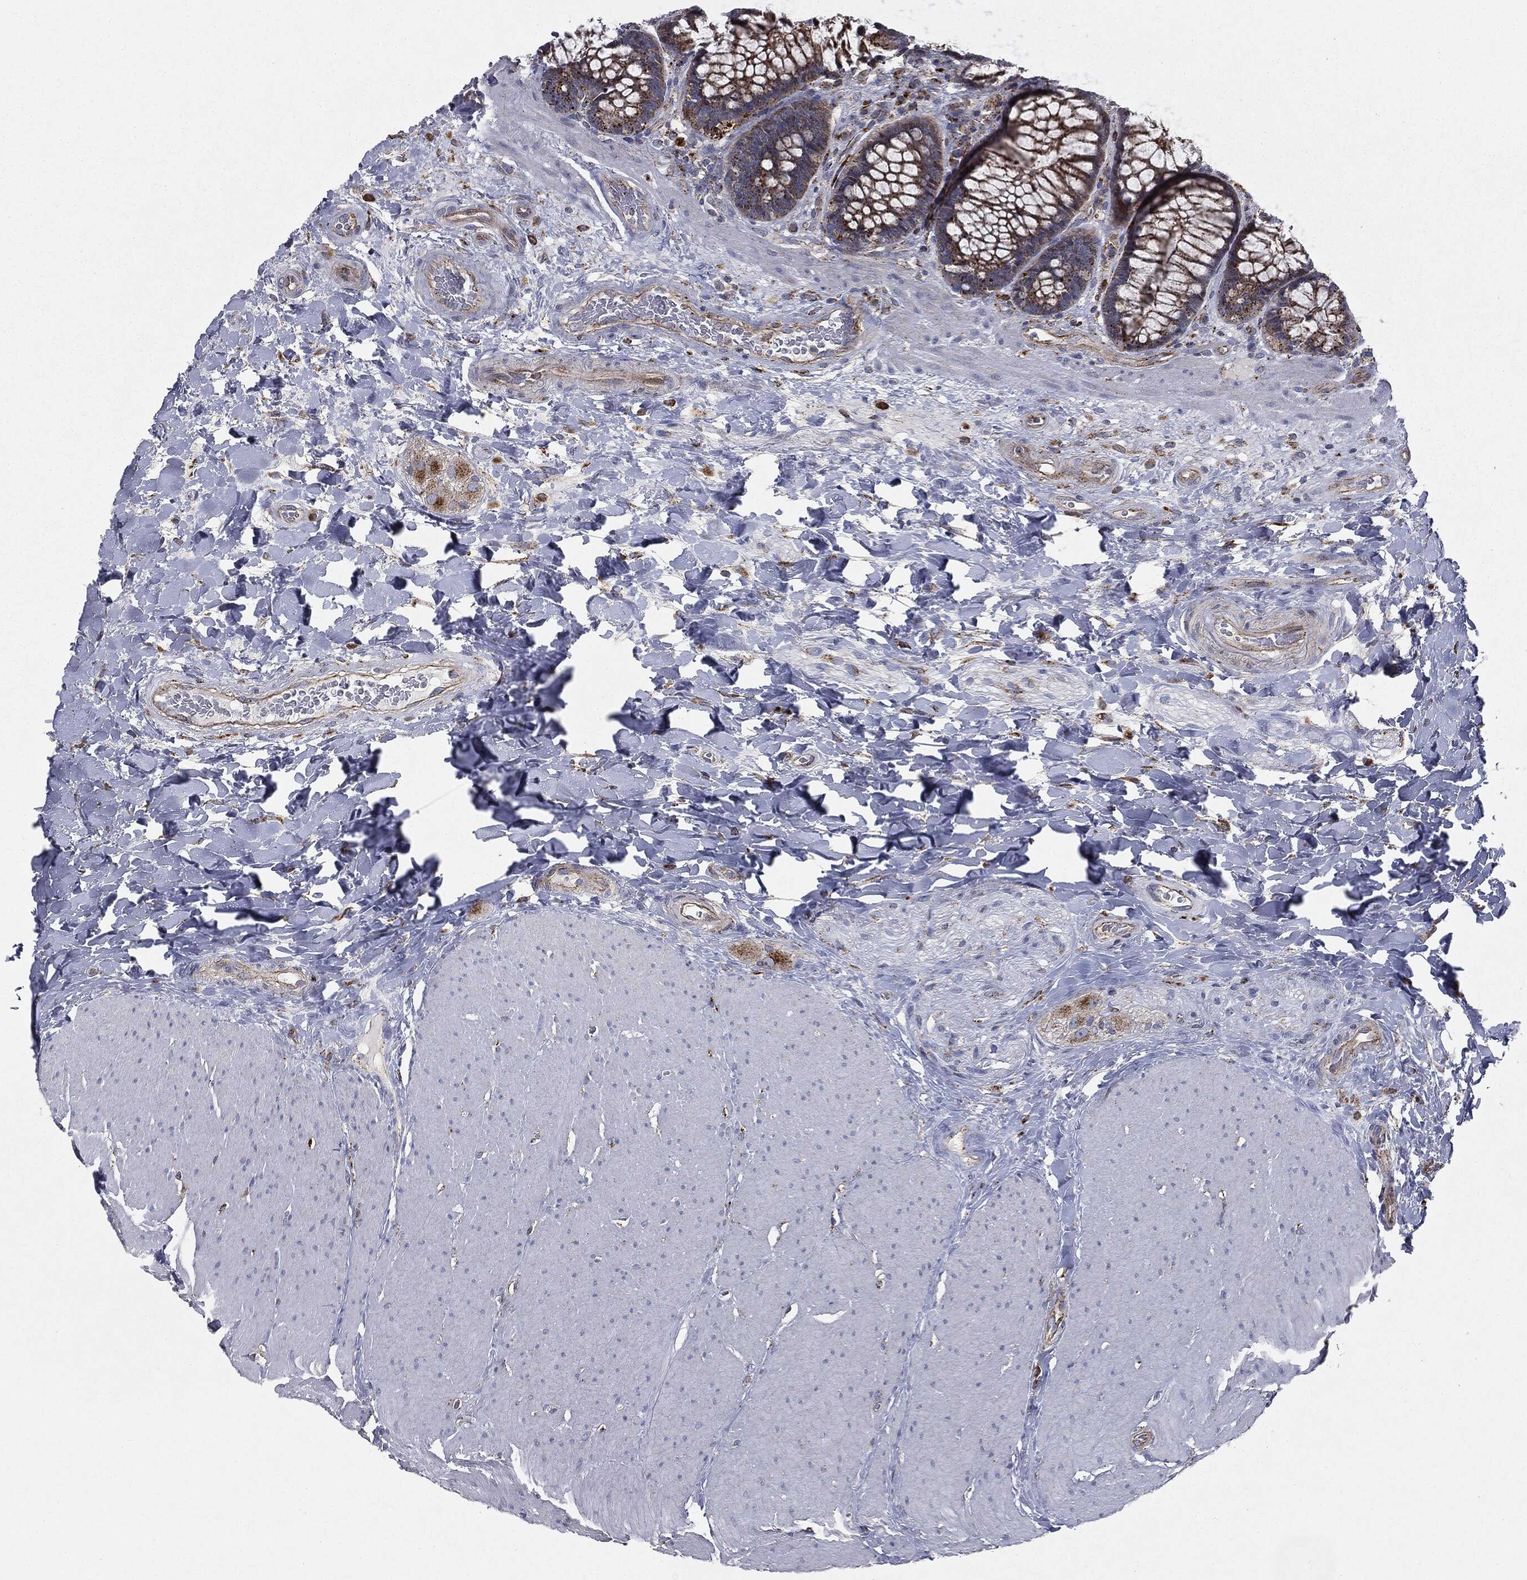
{"staining": {"intensity": "strong", "quantity": ">75%", "location": "cytoplasmic/membranous"}, "tissue": "rectum", "cell_type": "Glandular cells", "image_type": "normal", "snomed": [{"axis": "morphology", "description": "Normal tissue, NOS"}, {"axis": "topography", "description": "Rectum"}], "caption": "Immunohistochemical staining of normal rectum demonstrates high levels of strong cytoplasmic/membranous staining in approximately >75% of glandular cells.", "gene": "CTSA", "patient": {"sex": "female", "age": 58}}